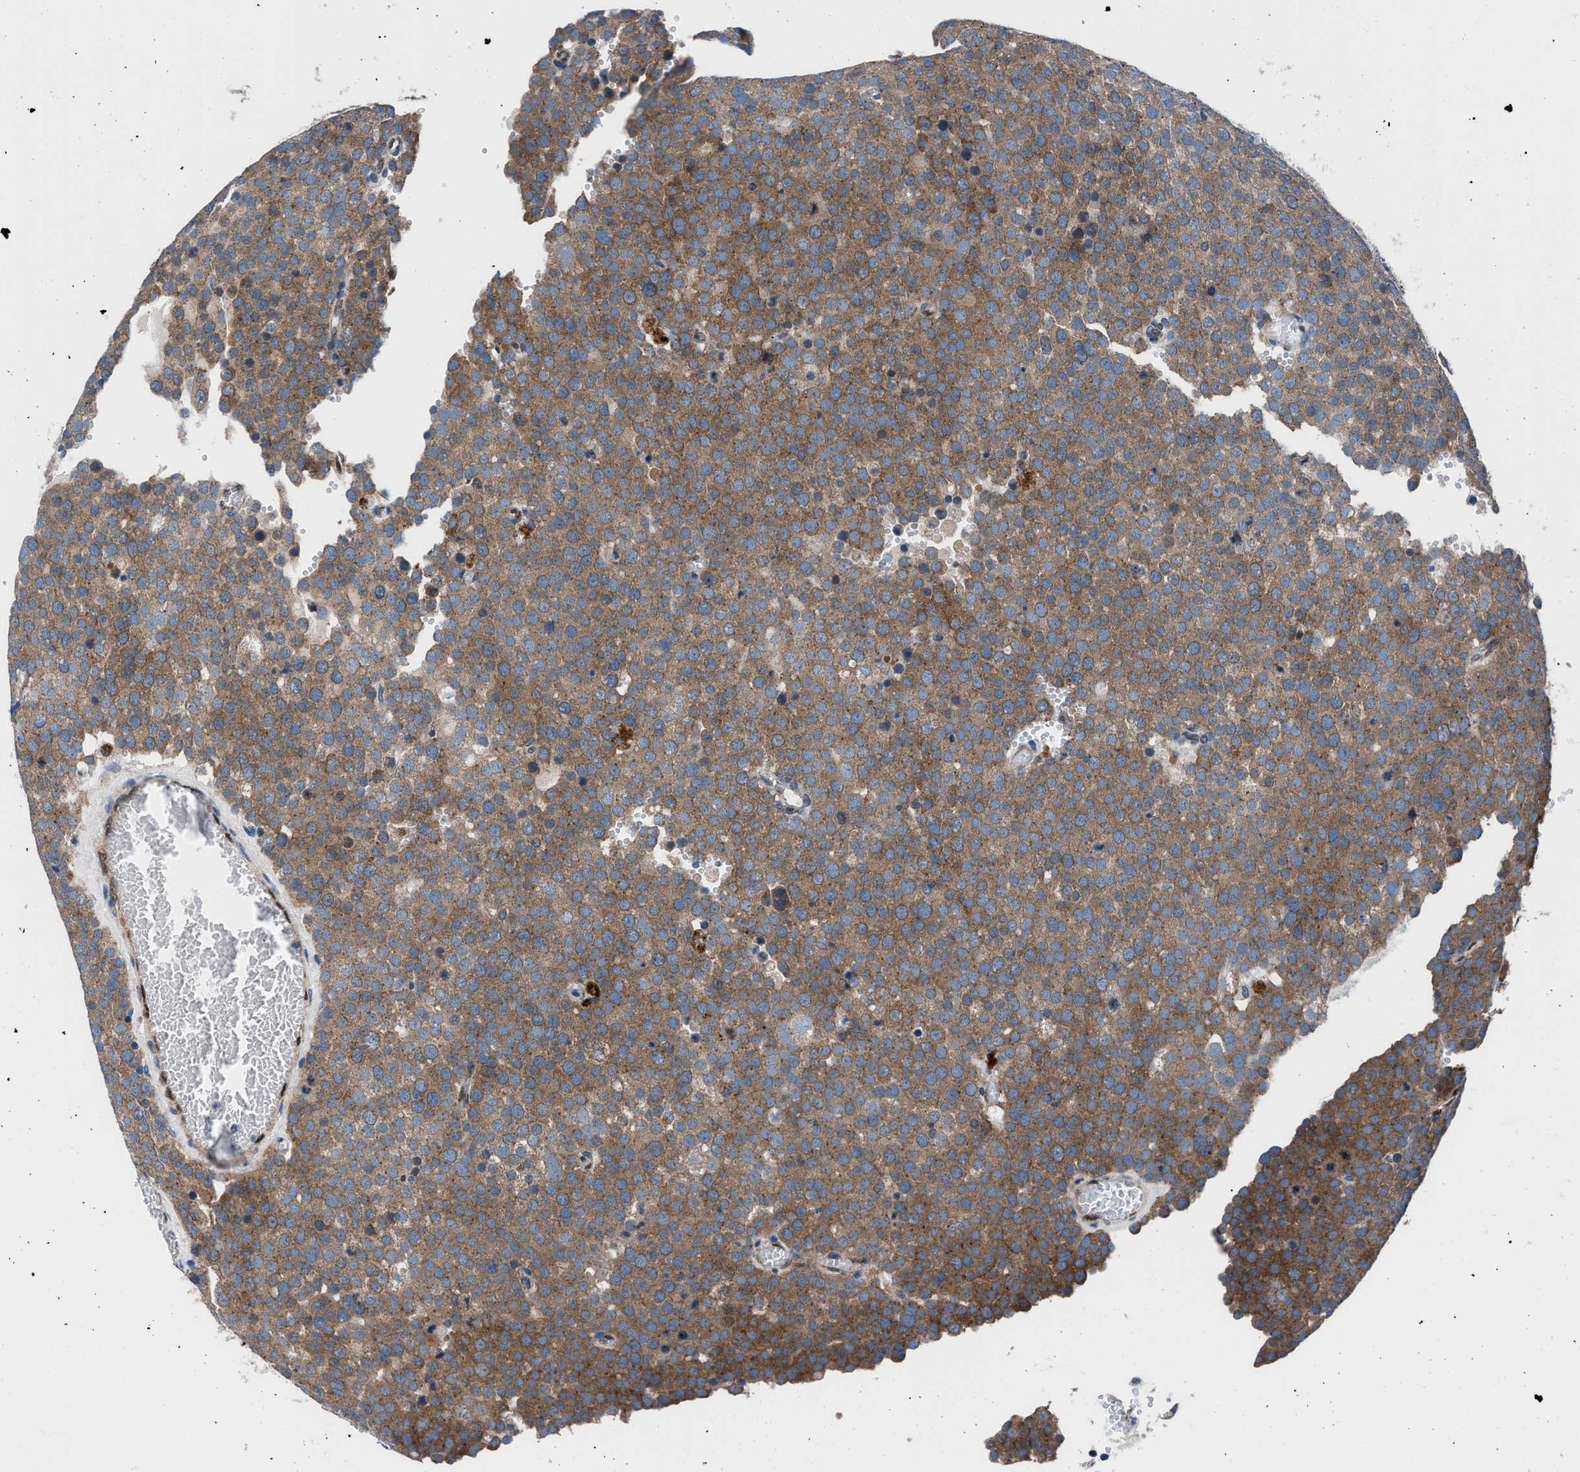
{"staining": {"intensity": "moderate", "quantity": ">75%", "location": "cytoplasmic/membranous"}, "tissue": "testis cancer", "cell_type": "Tumor cells", "image_type": "cancer", "snomed": [{"axis": "morphology", "description": "Normal tissue, NOS"}, {"axis": "morphology", "description": "Seminoma, NOS"}, {"axis": "topography", "description": "Testis"}], "caption": "Testis cancer stained with IHC displays moderate cytoplasmic/membranous expression in about >75% of tumor cells.", "gene": "LMO2", "patient": {"sex": "male", "age": 71}}